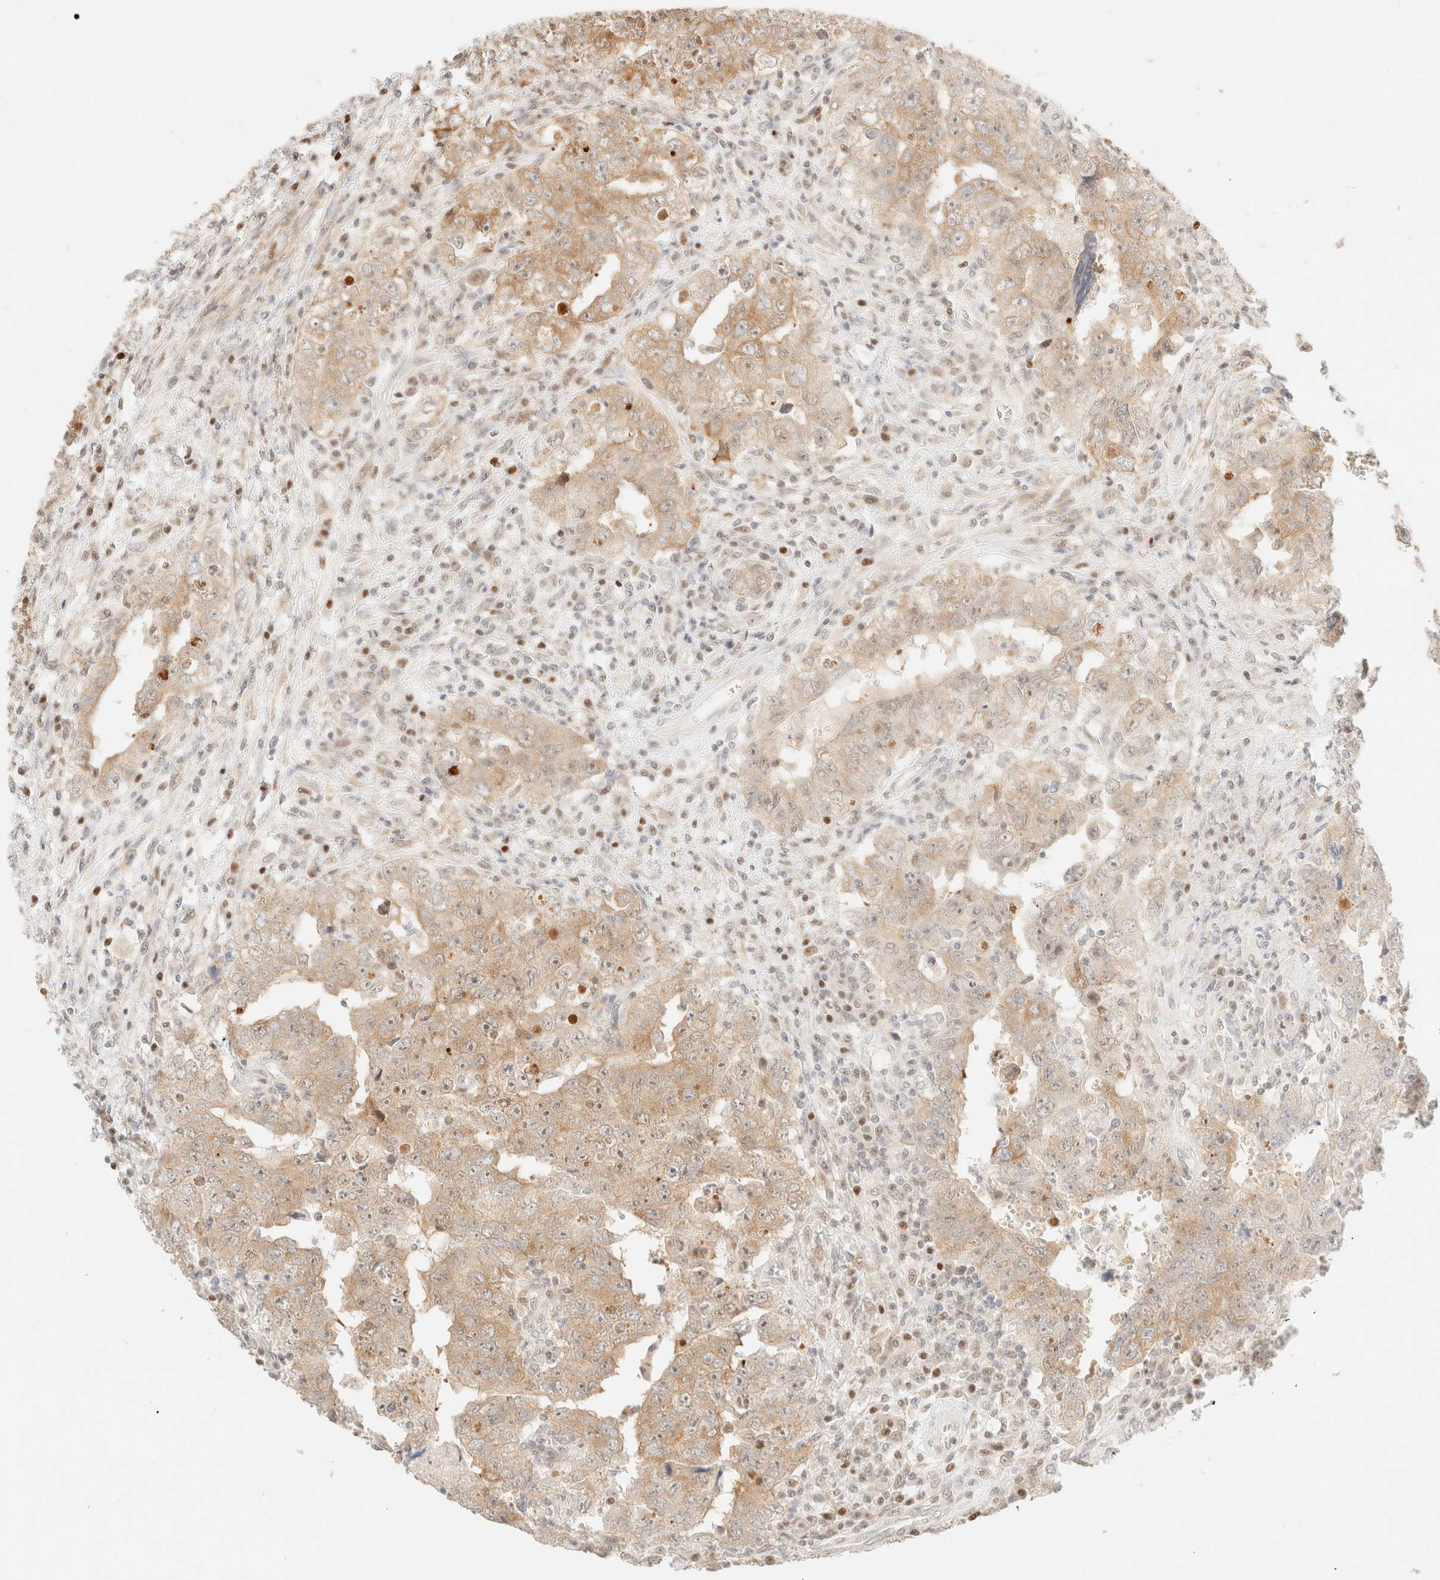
{"staining": {"intensity": "moderate", "quantity": ">75%", "location": "cytoplasmic/membranous,nuclear"}, "tissue": "testis cancer", "cell_type": "Tumor cells", "image_type": "cancer", "snomed": [{"axis": "morphology", "description": "Carcinoma, Embryonal, NOS"}, {"axis": "topography", "description": "Testis"}], "caption": "This micrograph shows testis embryonal carcinoma stained with IHC to label a protein in brown. The cytoplasmic/membranous and nuclear of tumor cells show moderate positivity for the protein. Nuclei are counter-stained blue.", "gene": "TSR1", "patient": {"sex": "male", "age": 26}}